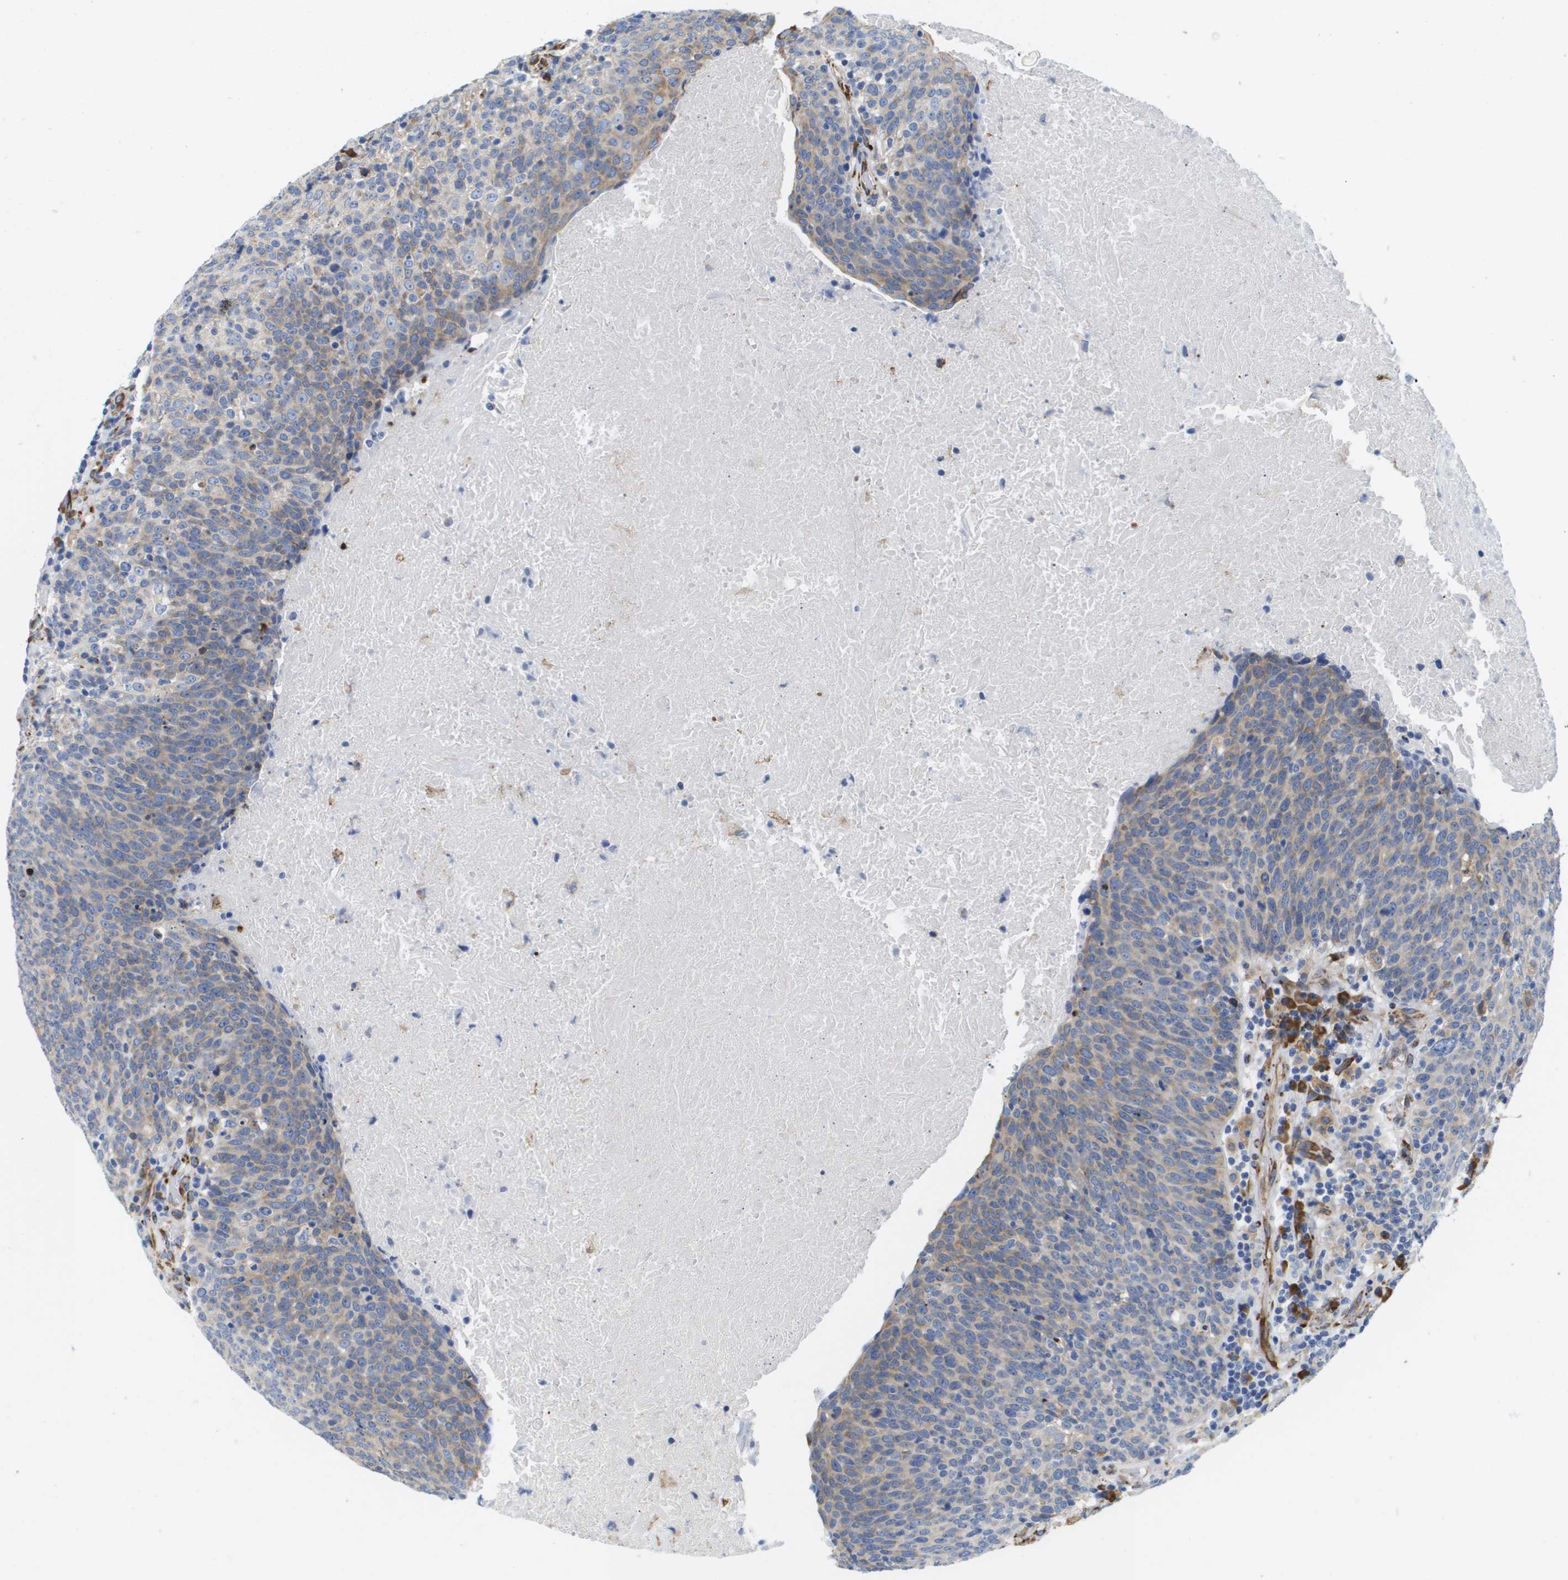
{"staining": {"intensity": "moderate", "quantity": "<25%", "location": "cytoplasmic/membranous"}, "tissue": "head and neck cancer", "cell_type": "Tumor cells", "image_type": "cancer", "snomed": [{"axis": "morphology", "description": "Squamous cell carcinoma, NOS"}, {"axis": "morphology", "description": "Squamous cell carcinoma, metastatic, NOS"}, {"axis": "topography", "description": "Lymph node"}, {"axis": "topography", "description": "Head-Neck"}], "caption": "Immunohistochemical staining of head and neck cancer shows low levels of moderate cytoplasmic/membranous protein positivity in about <25% of tumor cells.", "gene": "ST3GAL2", "patient": {"sex": "male", "age": 62}}